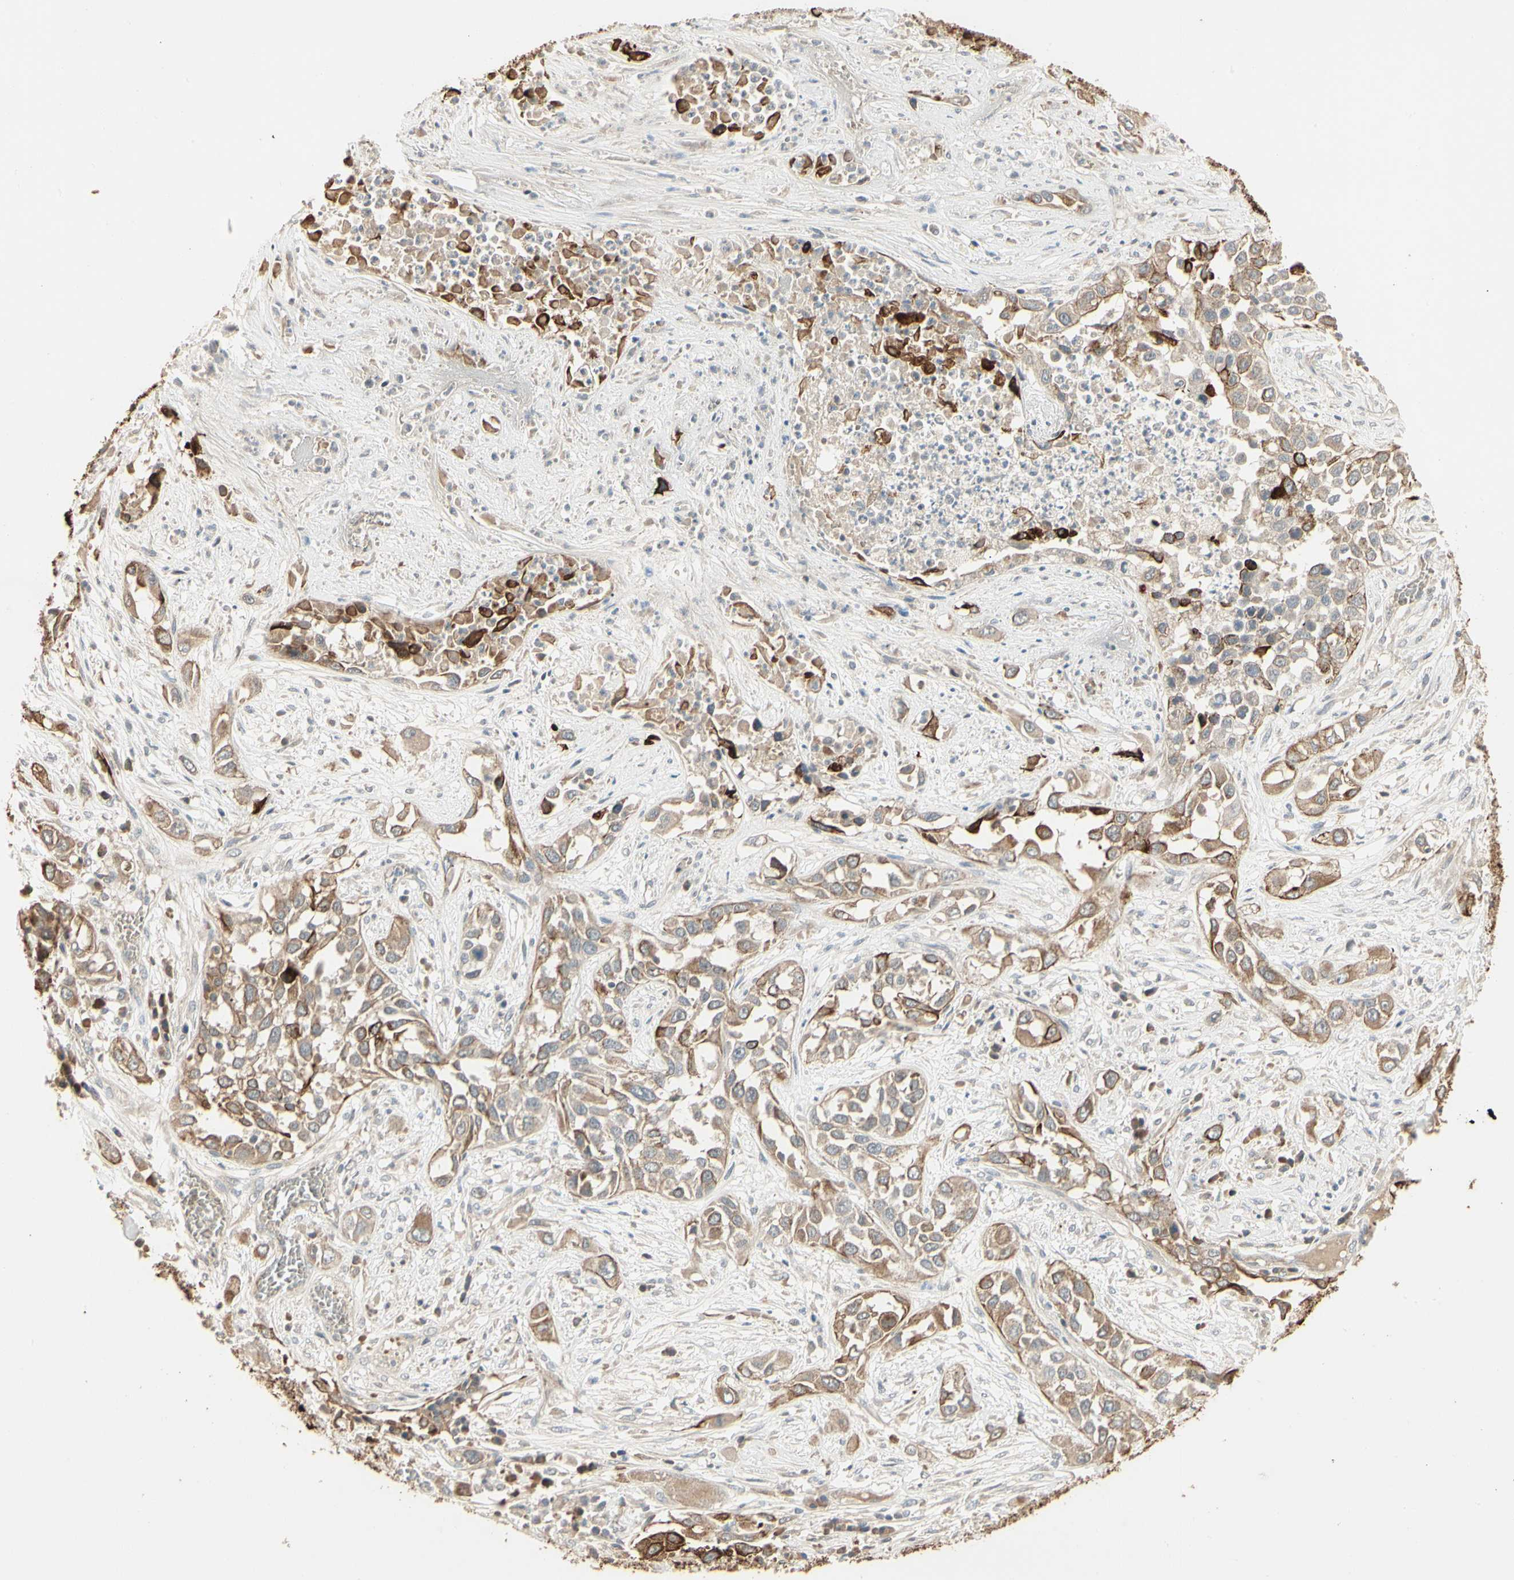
{"staining": {"intensity": "strong", "quantity": ">75%", "location": "cytoplasmic/membranous"}, "tissue": "lung cancer", "cell_type": "Tumor cells", "image_type": "cancer", "snomed": [{"axis": "morphology", "description": "Squamous cell carcinoma, NOS"}, {"axis": "topography", "description": "Lung"}], "caption": "Lung cancer stained with DAB (3,3'-diaminobenzidine) immunohistochemistry (IHC) exhibits high levels of strong cytoplasmic/membranous expression in about >75% of tumor cells.", "gene": "SKIL", "patient": {"sex": "male", "age": 71}}